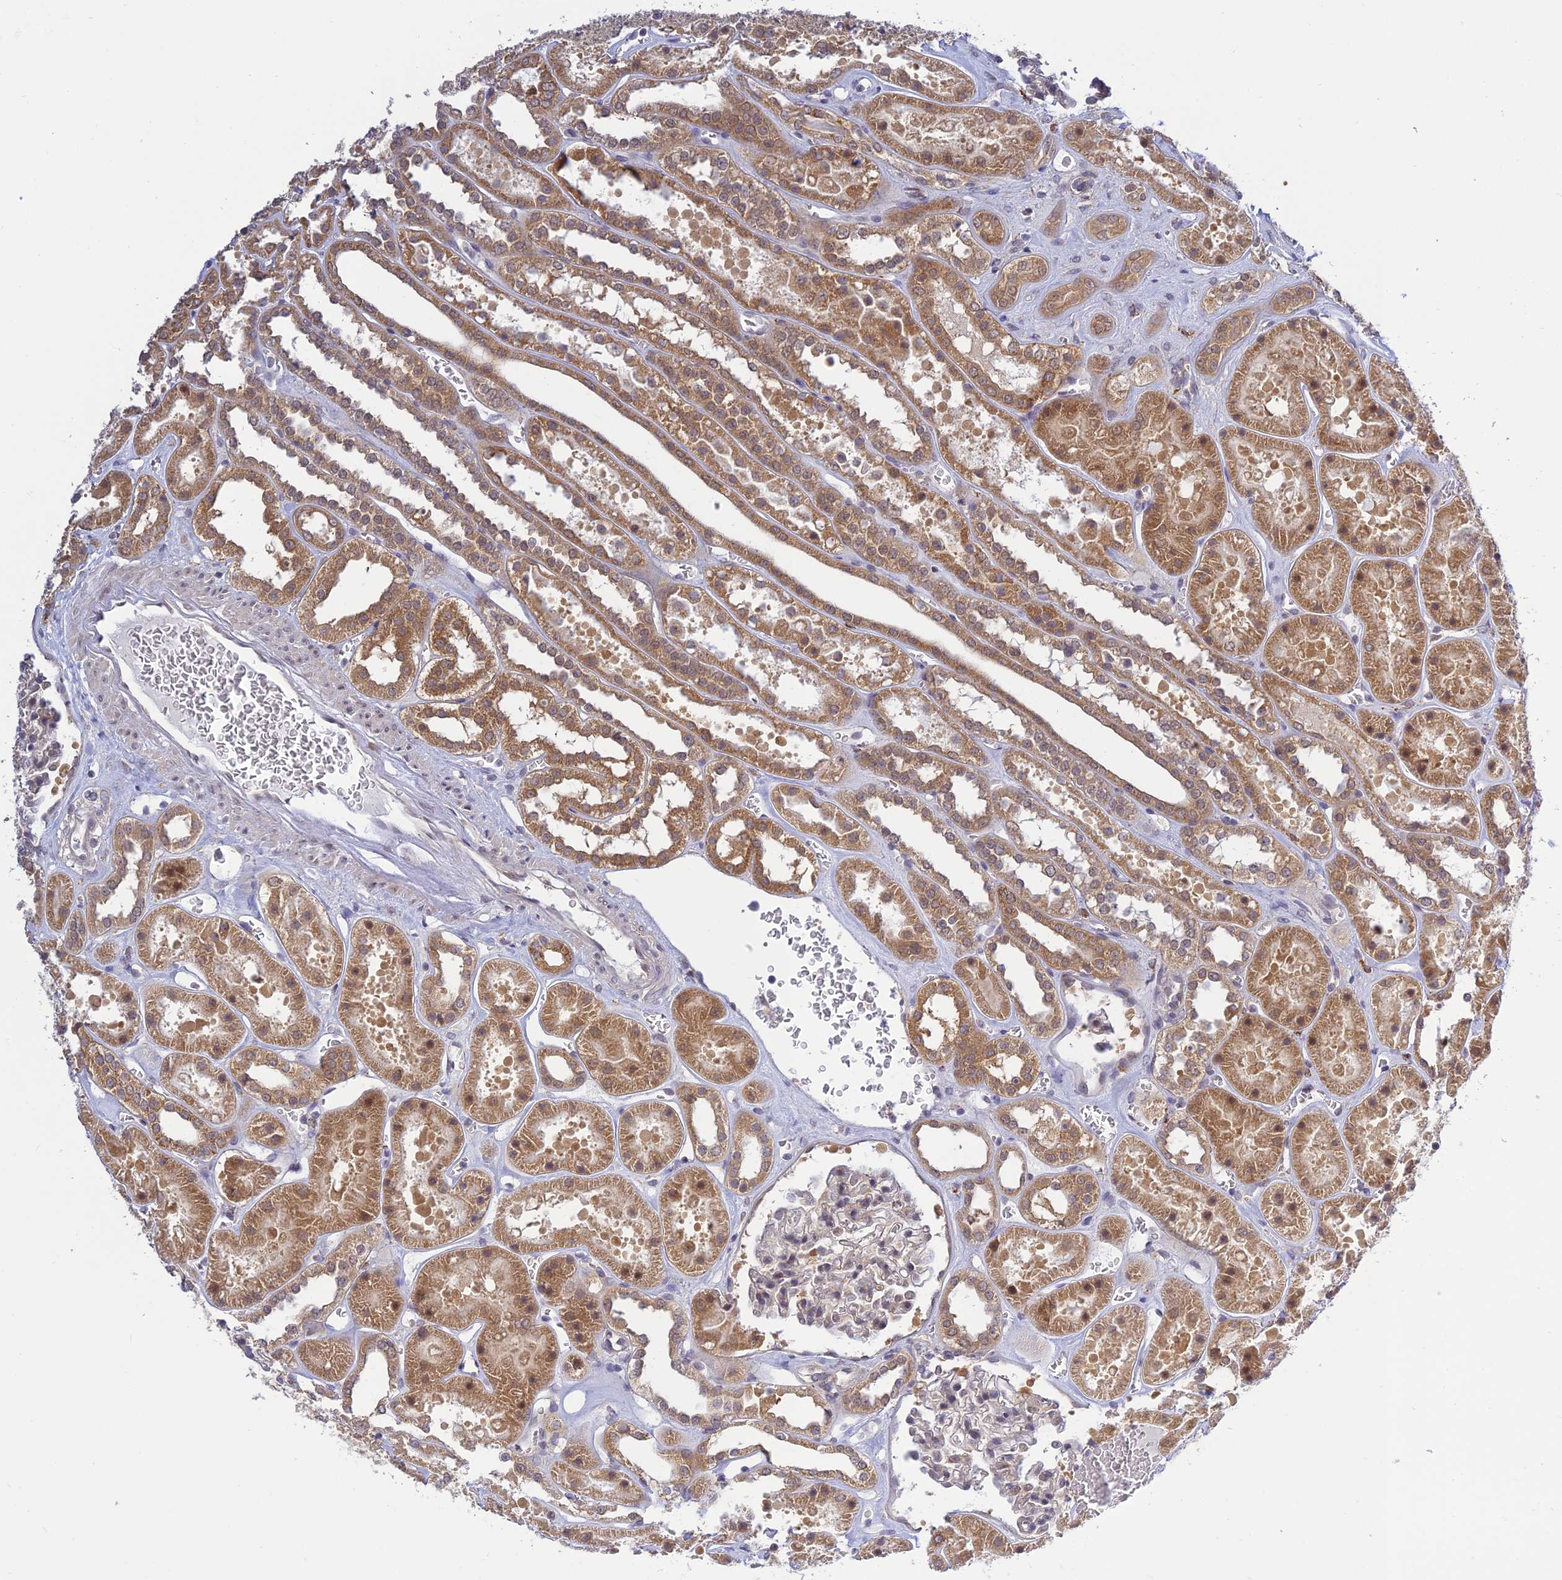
{"staining": {"intensity": "weak", "quantity": "<25%", "location": "nuclear"}, "tissue": "kidney", "cell_type": "Cells in glomeruli", "image_type": "normal", "snomed": [{"axis": "morphology", "description": "Normal tissue, NOS"}, {"axis": "topography", "description": "Kidney"}], "caption": "This is an IHC micrograph of benign kidney. There is no staining in cells in glomeruli.", "gene": "SKIC8", "patient": {"sex": "female", "age": 41}}